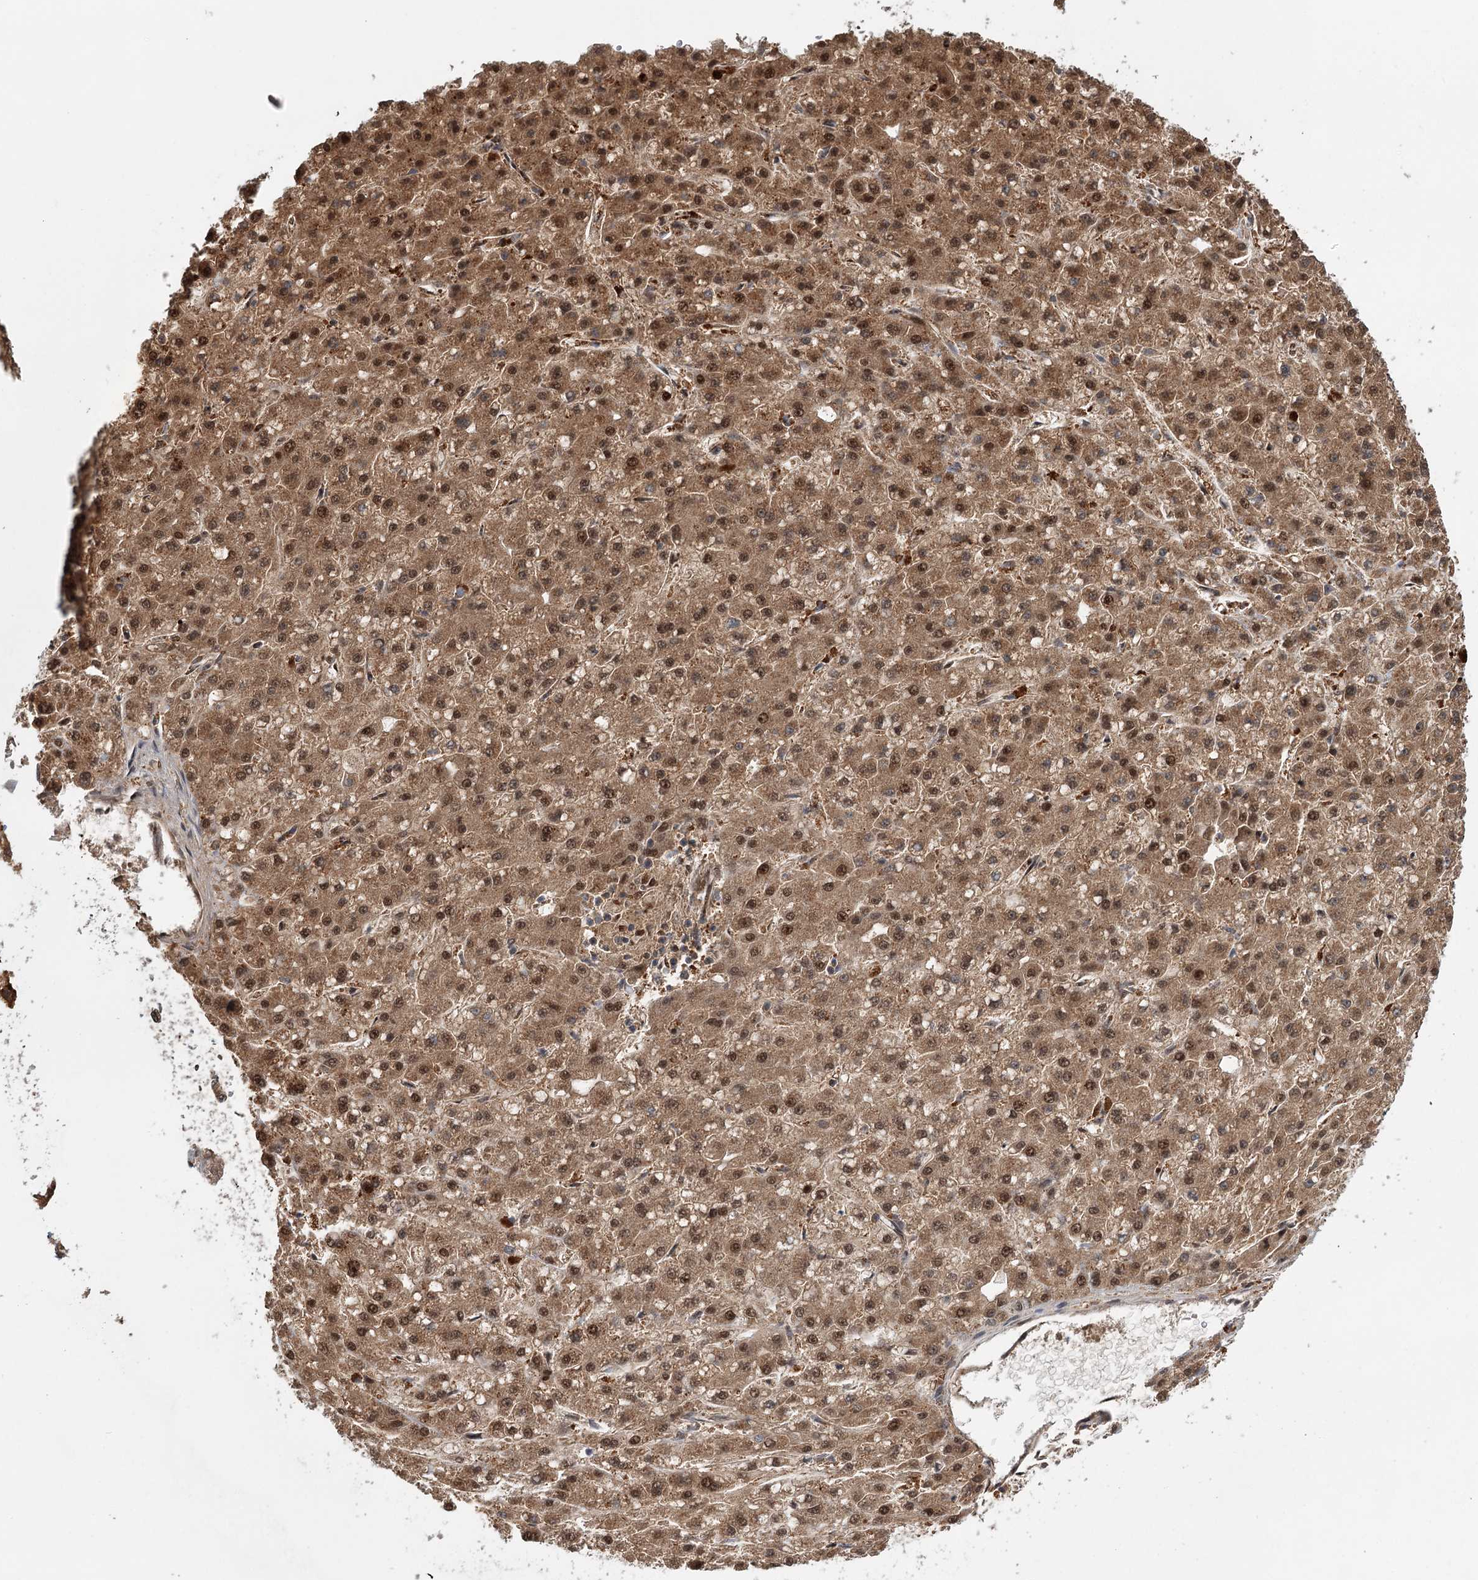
{"staining": {"intensity": "moderate", "quantity": ">75%", "location": "cytoplasmic/membranous,nuclear"}, "tissue": "liver cancer", "cell_type": "Tumor cells", "image_type": "cancer", "snomed": [{"axis": "morphology", "description": "Carcinoma, Hepatocellular, NOS"}, {"axis": "topography", "description": "Liver"}], "caption": "Immunohistochemistry (IHC) micrograph of neoplastic tissue: human hepatocellular carcinoma (liver) stained using immunohistochemistry shows medium levels of moderate protein expression localized specifically in the cytoplasmic/membranous and nuclear of tumor cells, appearing as a cytoplasmic/membranous and nuclear brown color.", "gene": "N6AMT1", "patient": {"sex": "male", "age": 67}}